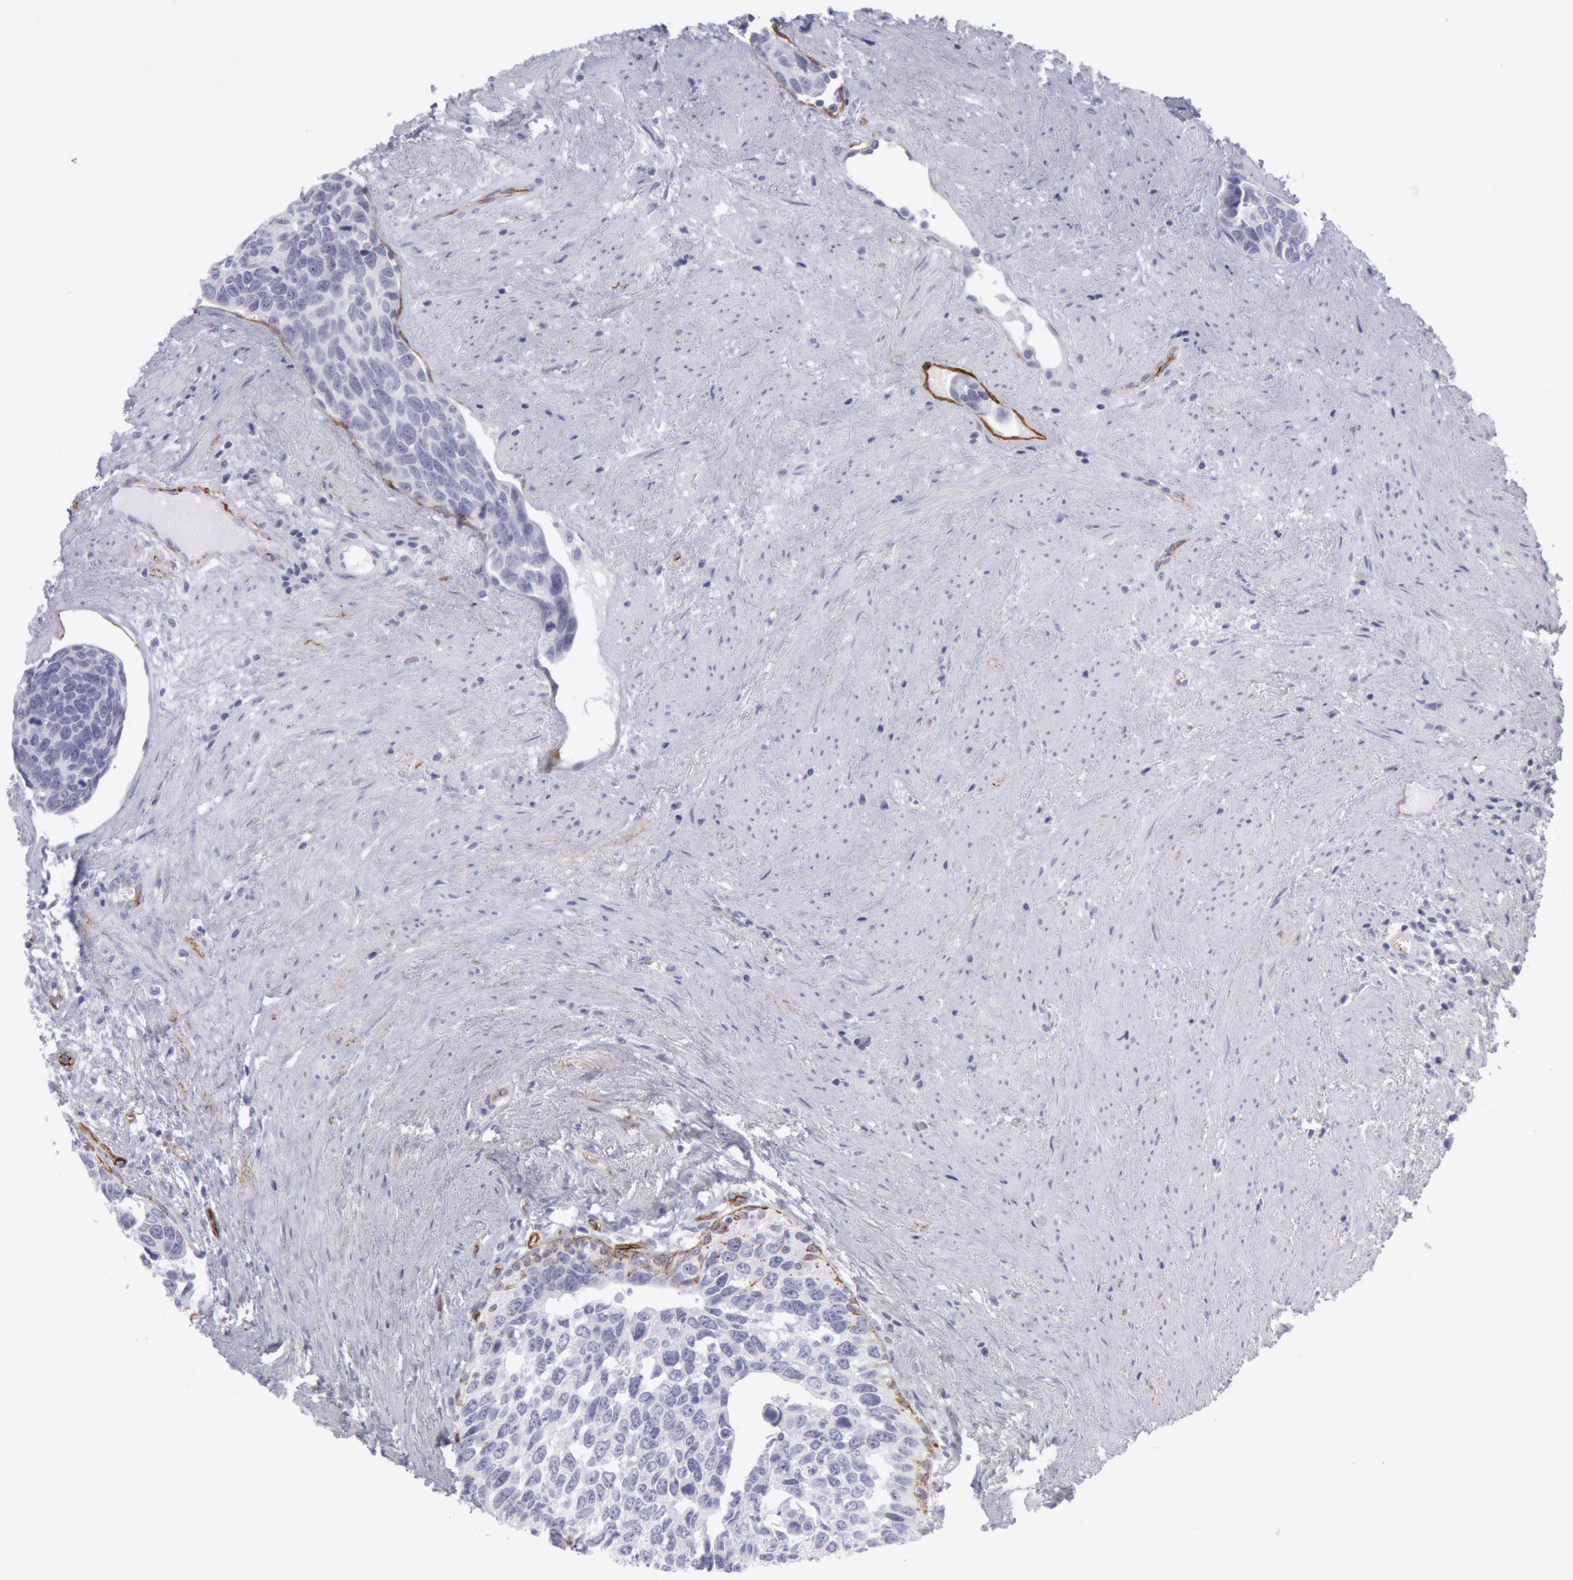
{"staining": {"intensity": "negative", "quantity": "none", "location": "none"}, "tissue": "urothelial cancer", "cell_type": "Tumor cells", "image_type": "cancer", "snomed": [{"axis": "morphology", "description": "Urothelial carcinoma, High grade"}, {"axis": "topography", "description": "Urinary bladder"}], "caption": "This is an IHC micrograph of urothelial carcinoma (high-grade). There is no positivity in tumor cells.", "gene": "CDH13", "patient": {"sex": "male", "age": 81}}